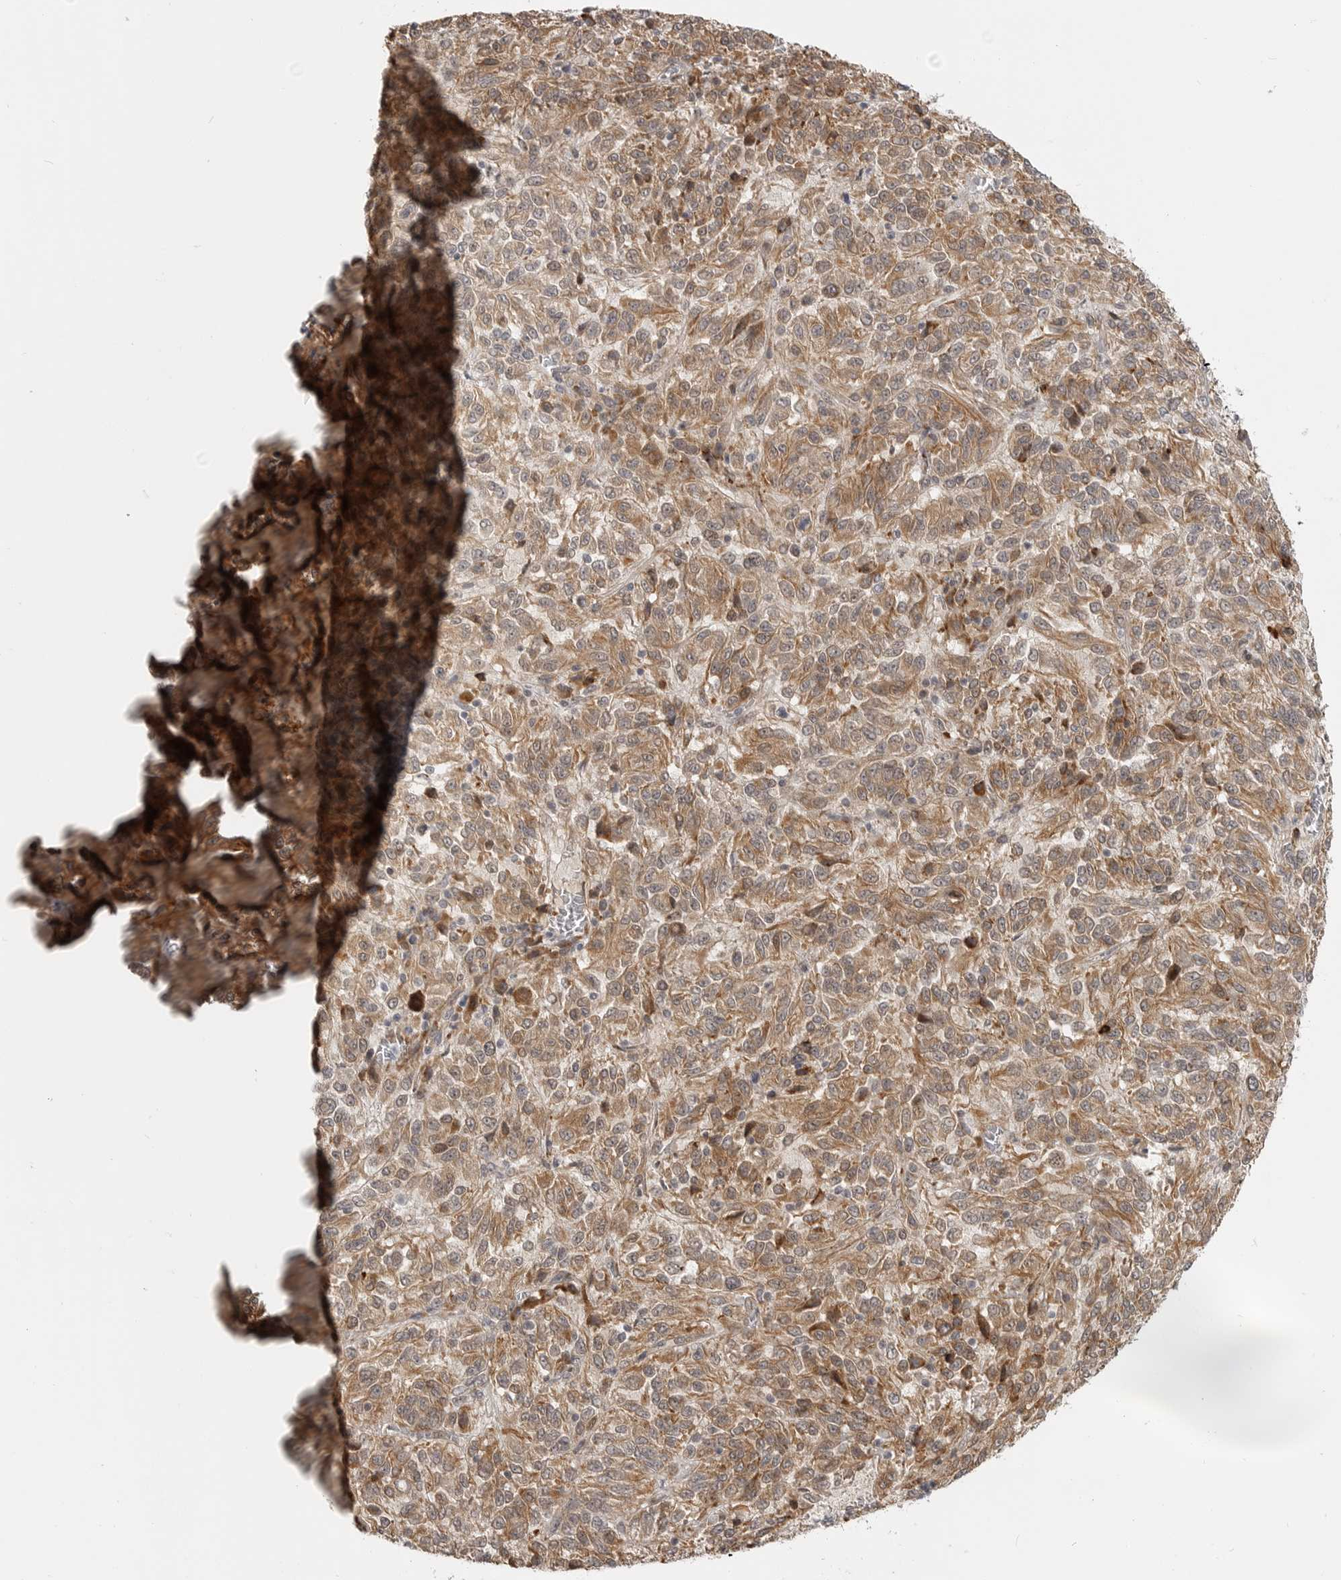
{"staining": {"intensity": "moderate", "quantity": ">75%", "location": "cytoplasmic/membranous"}, "tissue": "melanoma", "cell_type": "Tumor cells", "image_type": "cancer", "snomed": [{"axis": "morphology", "description": "Malignant melanoma, Metastatic site"}, {"axis": "topography", "description": "Lung"}], "caption": "High-power microscopy captured an IHC micrograph of malignant melanoma (metastatic site), revealing moderate cytoplasmic/membranous expression in about >75% of tumor cells.", "gene": "CEP295NL", "patient": {"sex": "male", "age": 64}}